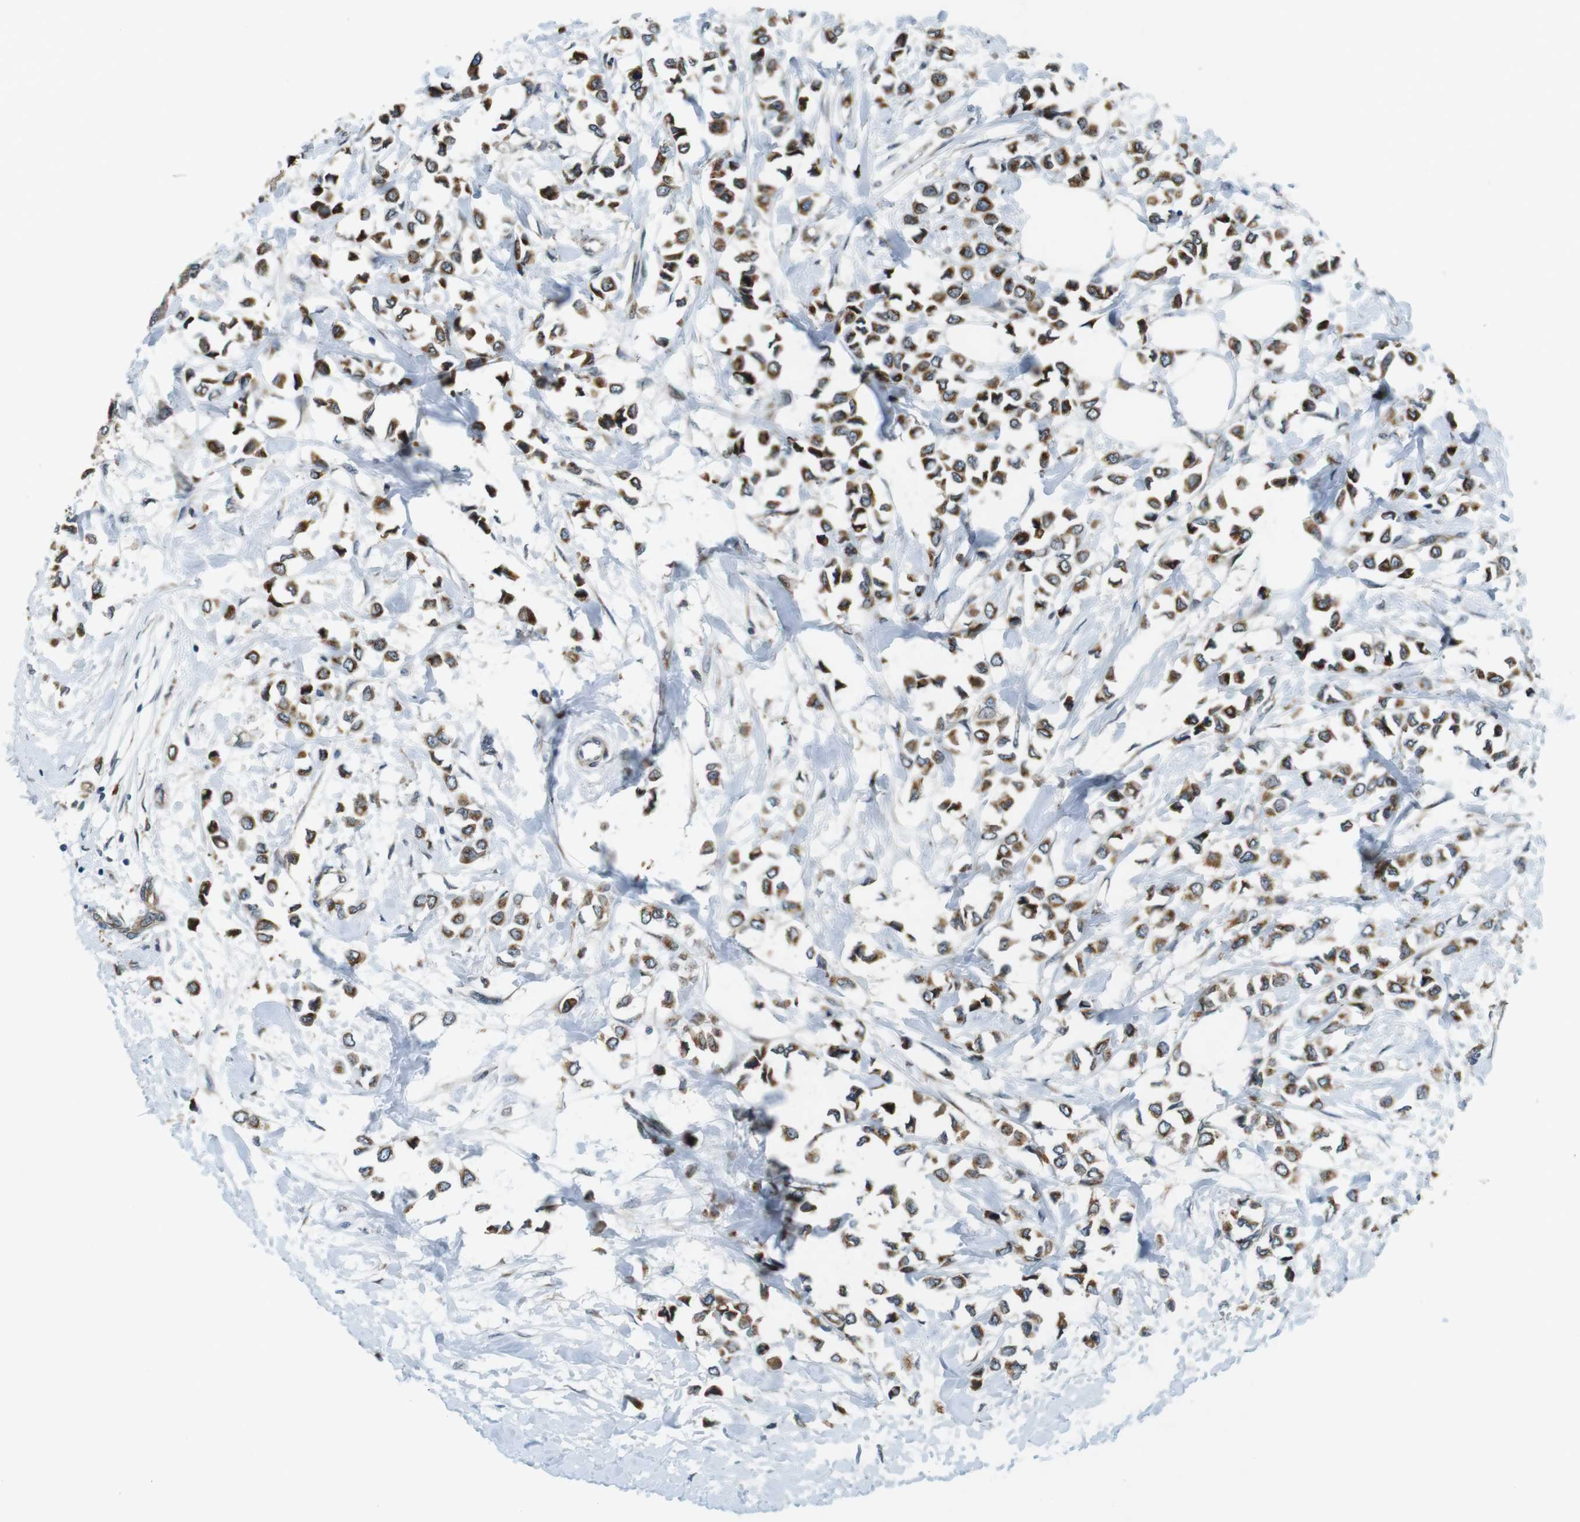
{"staining": {"intensity": "strong", "quantity": ">75%", "location": "cytoplasmic/membranous"}, "tissue": "breast cancer", "cell_type": "Tumor cells", "image_type": "cancer", "snomed": [{"axis": "morphology", "description": "Lobular carcinoma"}, {"axis": "topography", "description": "Breast"}], "caption": "The histopathology image demonstrates staining of breast lobular carcinoma, revealing strong cytoplasmic/membranous protein staining (brown color) within tumor cells.", "gene": "PALD1", "patient": {"sex": "female", "age": 51}}